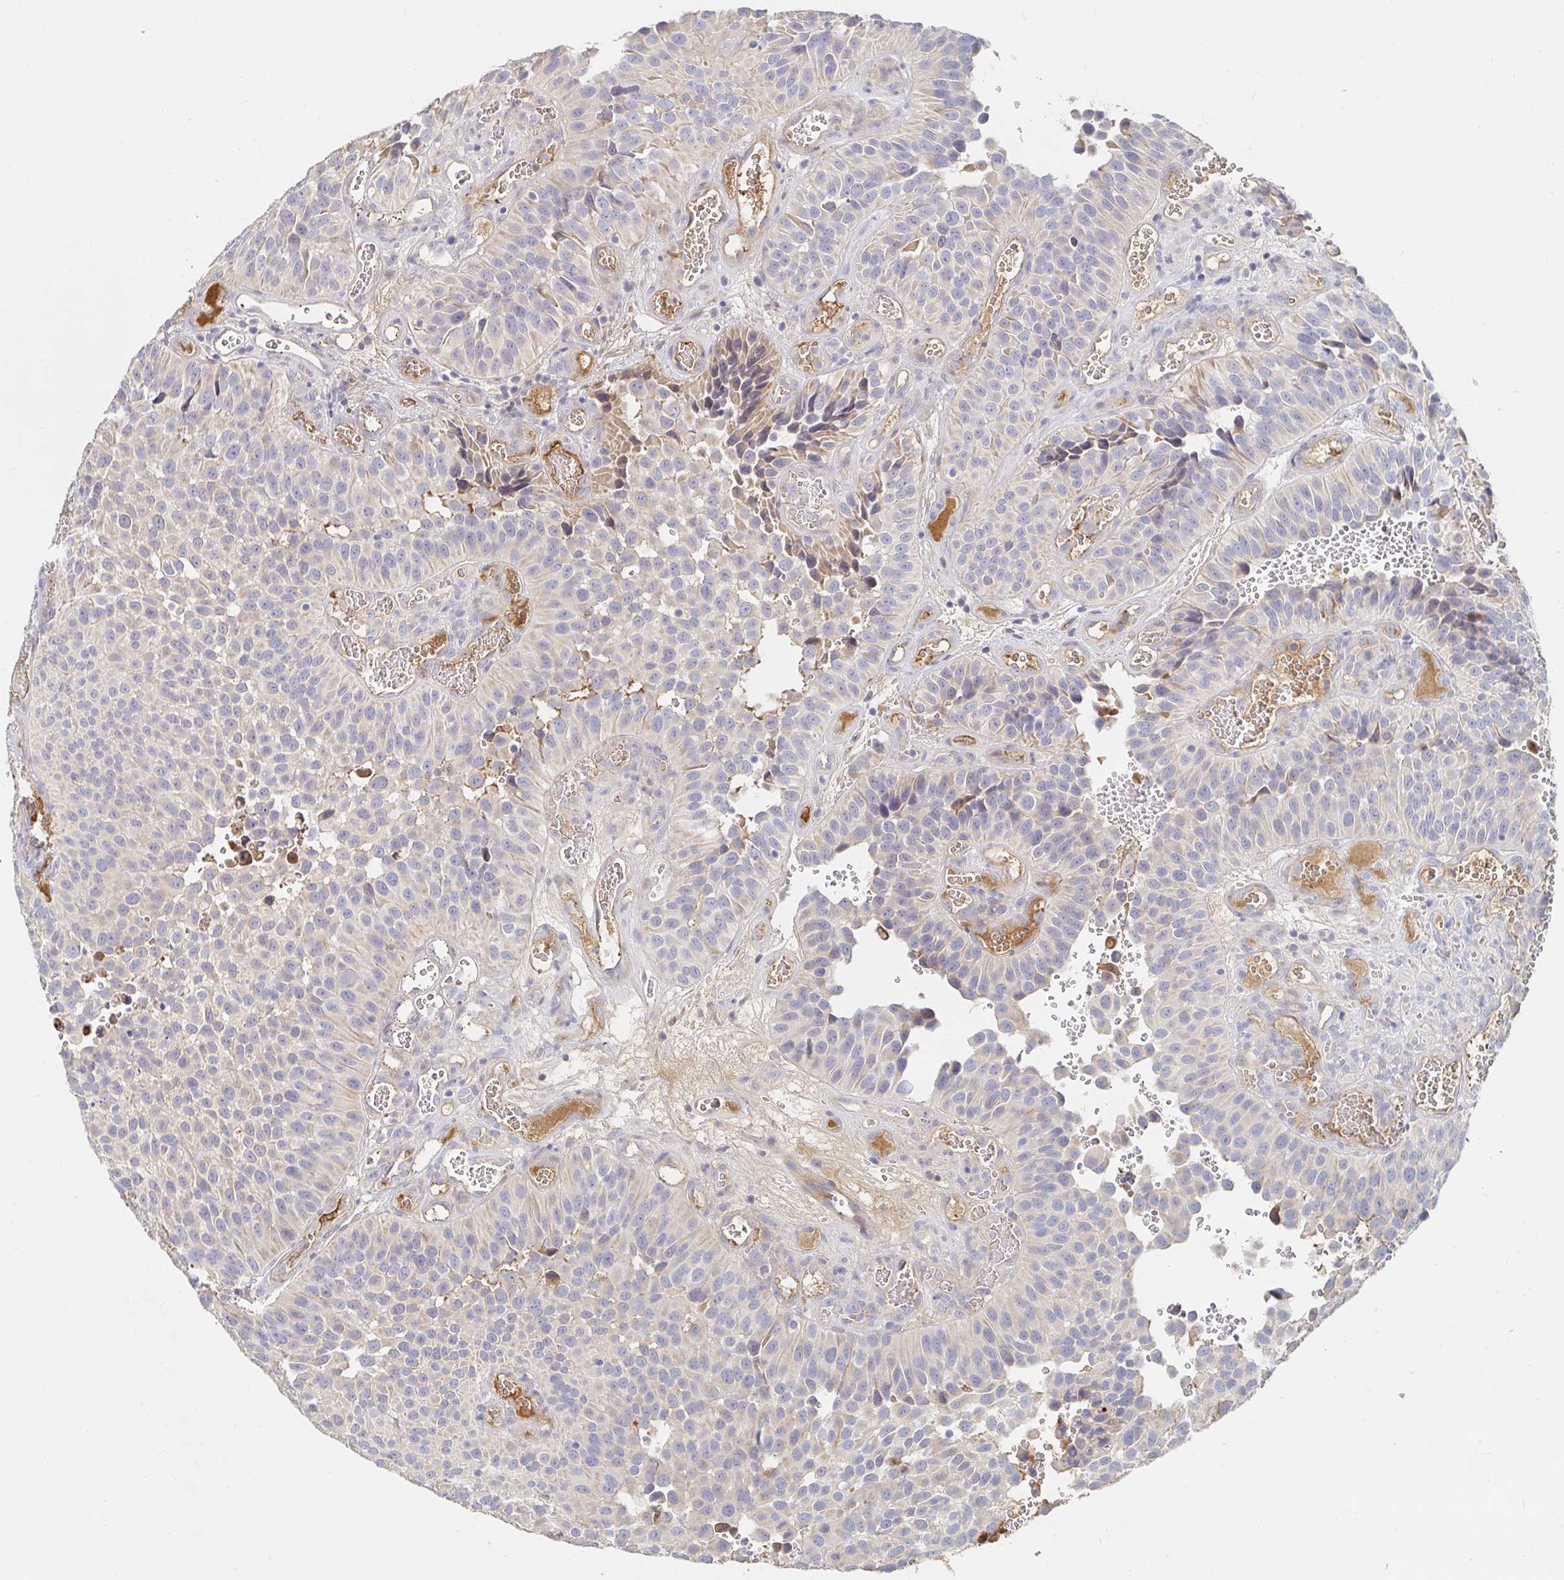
{"staining": {"intensity": "negative", "quantity": "none", "location": "none"}, "tissue": "urothelial cancer", "cell_type": "Tumor cells", "image_type": "cancer", "snomed": [{"axis": "morphology", "description": "Urothelial carcinoma, Low grade"}, {"axis": "topography", "description": "Urinary bladder"}], "caption": "This is an IHC image of urothelial cancer. There is no expression in tumor cells.", "gene": "NME9", "patient": {"sex": "male", "age": 76}}